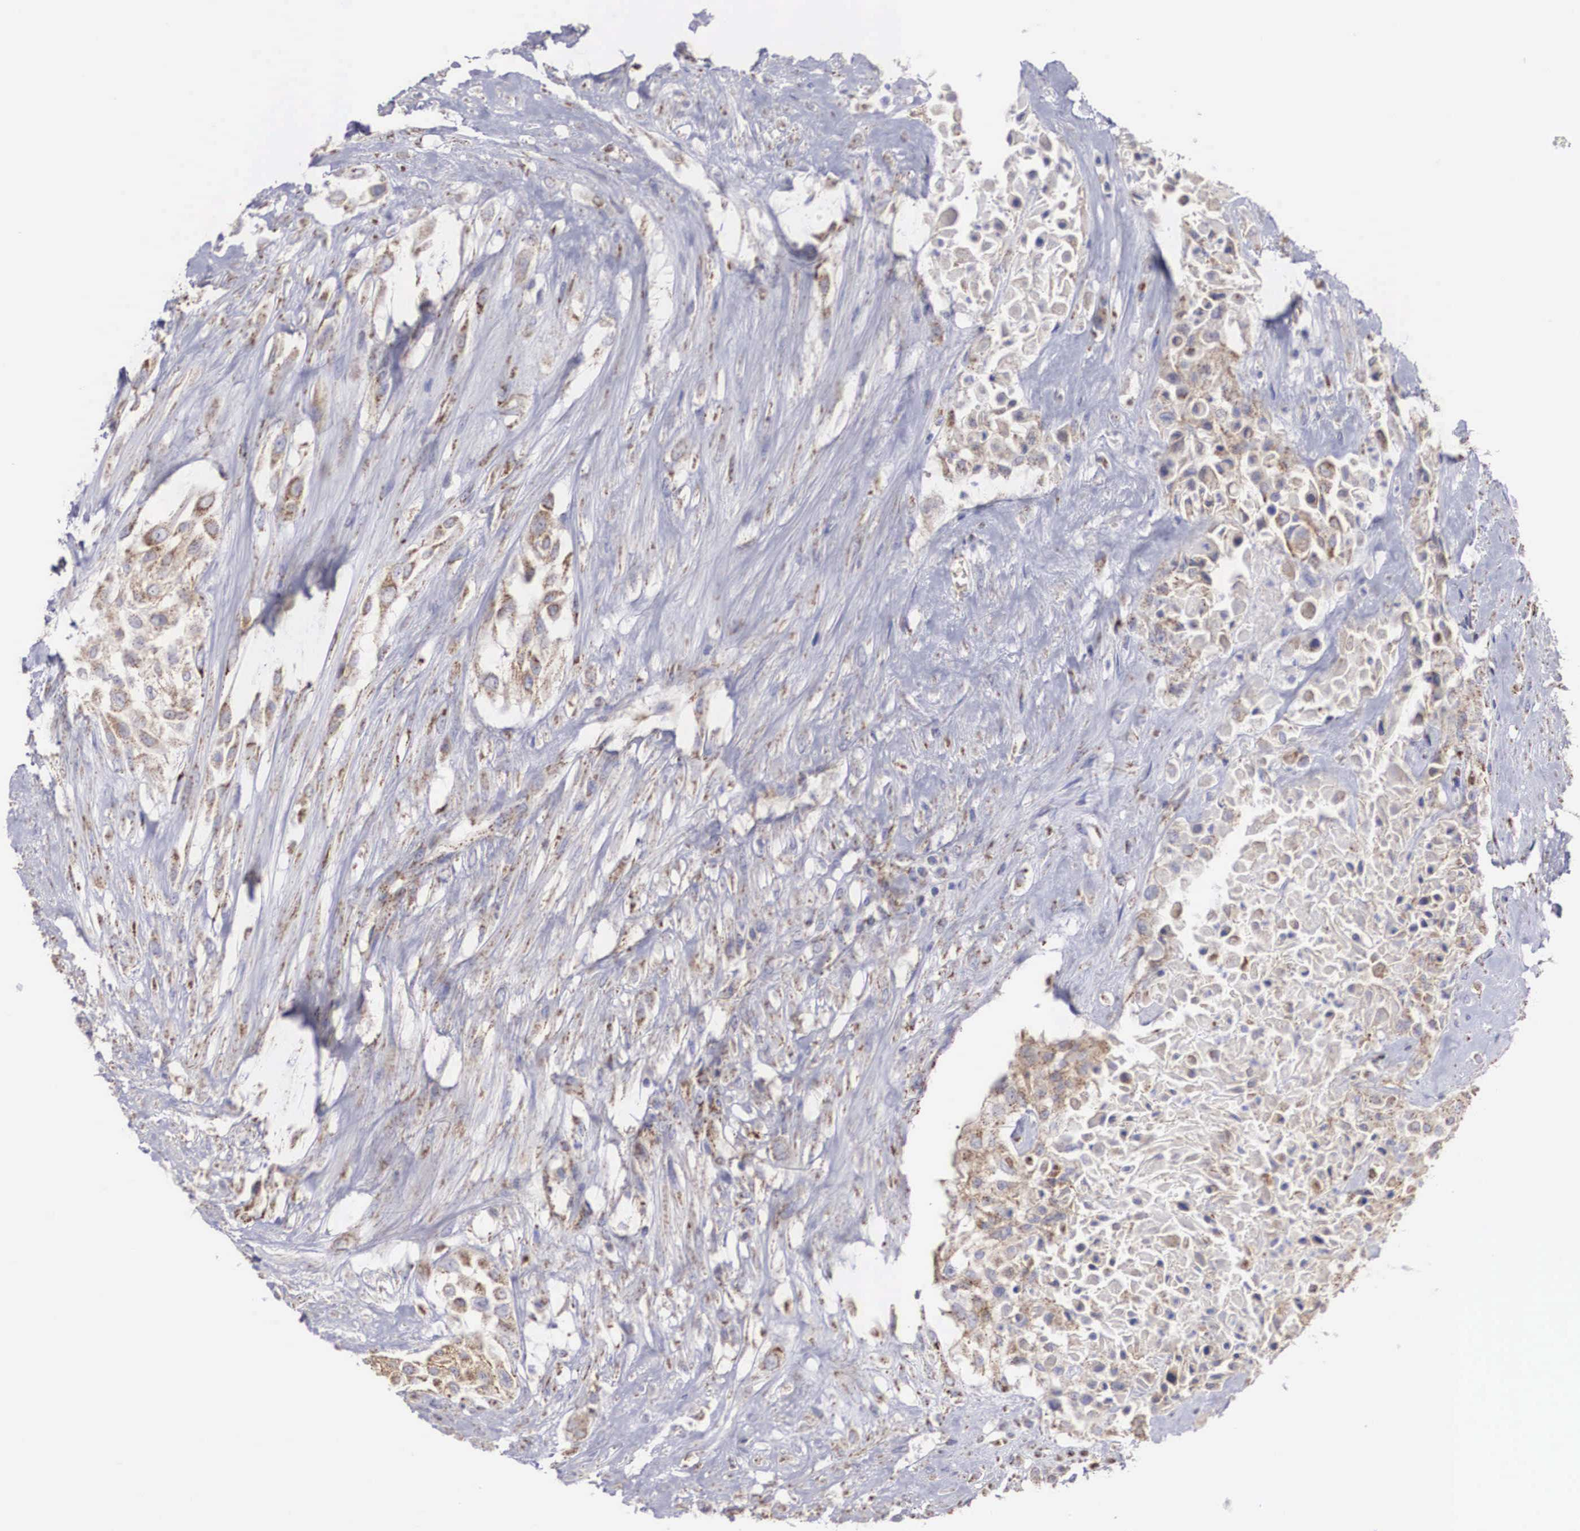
{"staining": {"intensity": "moderate", "quantity": ">75%", "location": "cytoplasmic/membranous"}, "tissue": "urothelial cancer", "cell_type": "Tumor cells", "image_type": "cancer", "snomed": [{"axis": "morphology", "description": "Urothelial carcinoma, High grade"}, {"axis": "topography", "description": "Urinary bladder"}], "caption": "About >75% of tumor cells in urothelial cancer exhibit moderate cytoplasmic/membranous protein expression as visualized by brown immunohistochemical staining.", "gene": "XPNPEP3", "patient": {"sex": "male", "age": 57}}